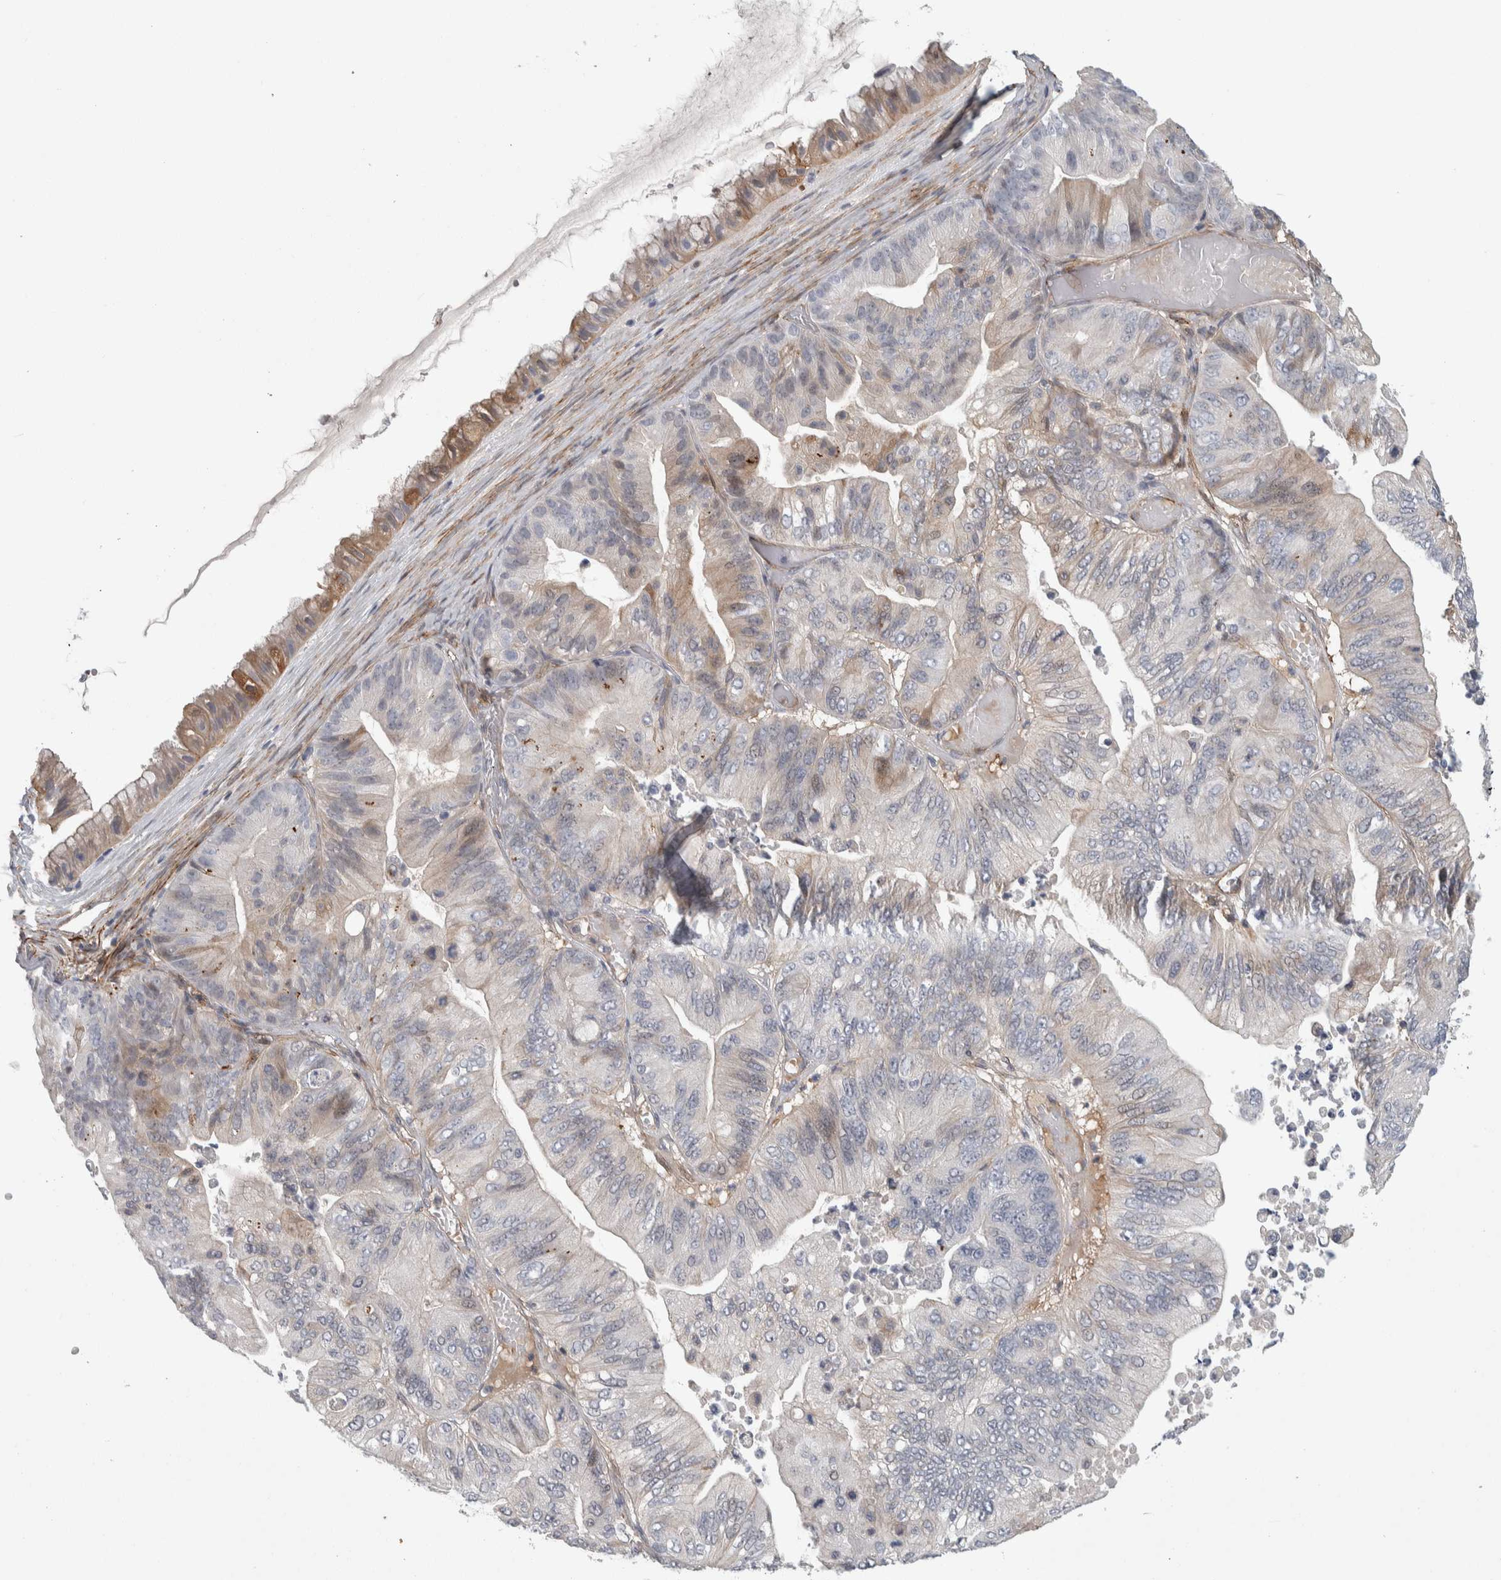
{"staining": {"intensity": "weak", "quantity": "<25%", "location": "cytoplasmic/membranous"}, "tissue": "ovarian cancer", "cell_type": "Tumor cells", "image_type": "cancer", "snomed": [{"axis": "morphology", "description": "Cystadenocarcinoma, mucinous, NOS"}, {"axis": "topography", "description": "Ovary"}], "caption": "Human ovarian mucinous cystadenocarcinoma stained for a protein using IHC exhibits no staining in tumor cells.", "gene": "ZNF862", "patient": {"sex": "female", "age": 61}}